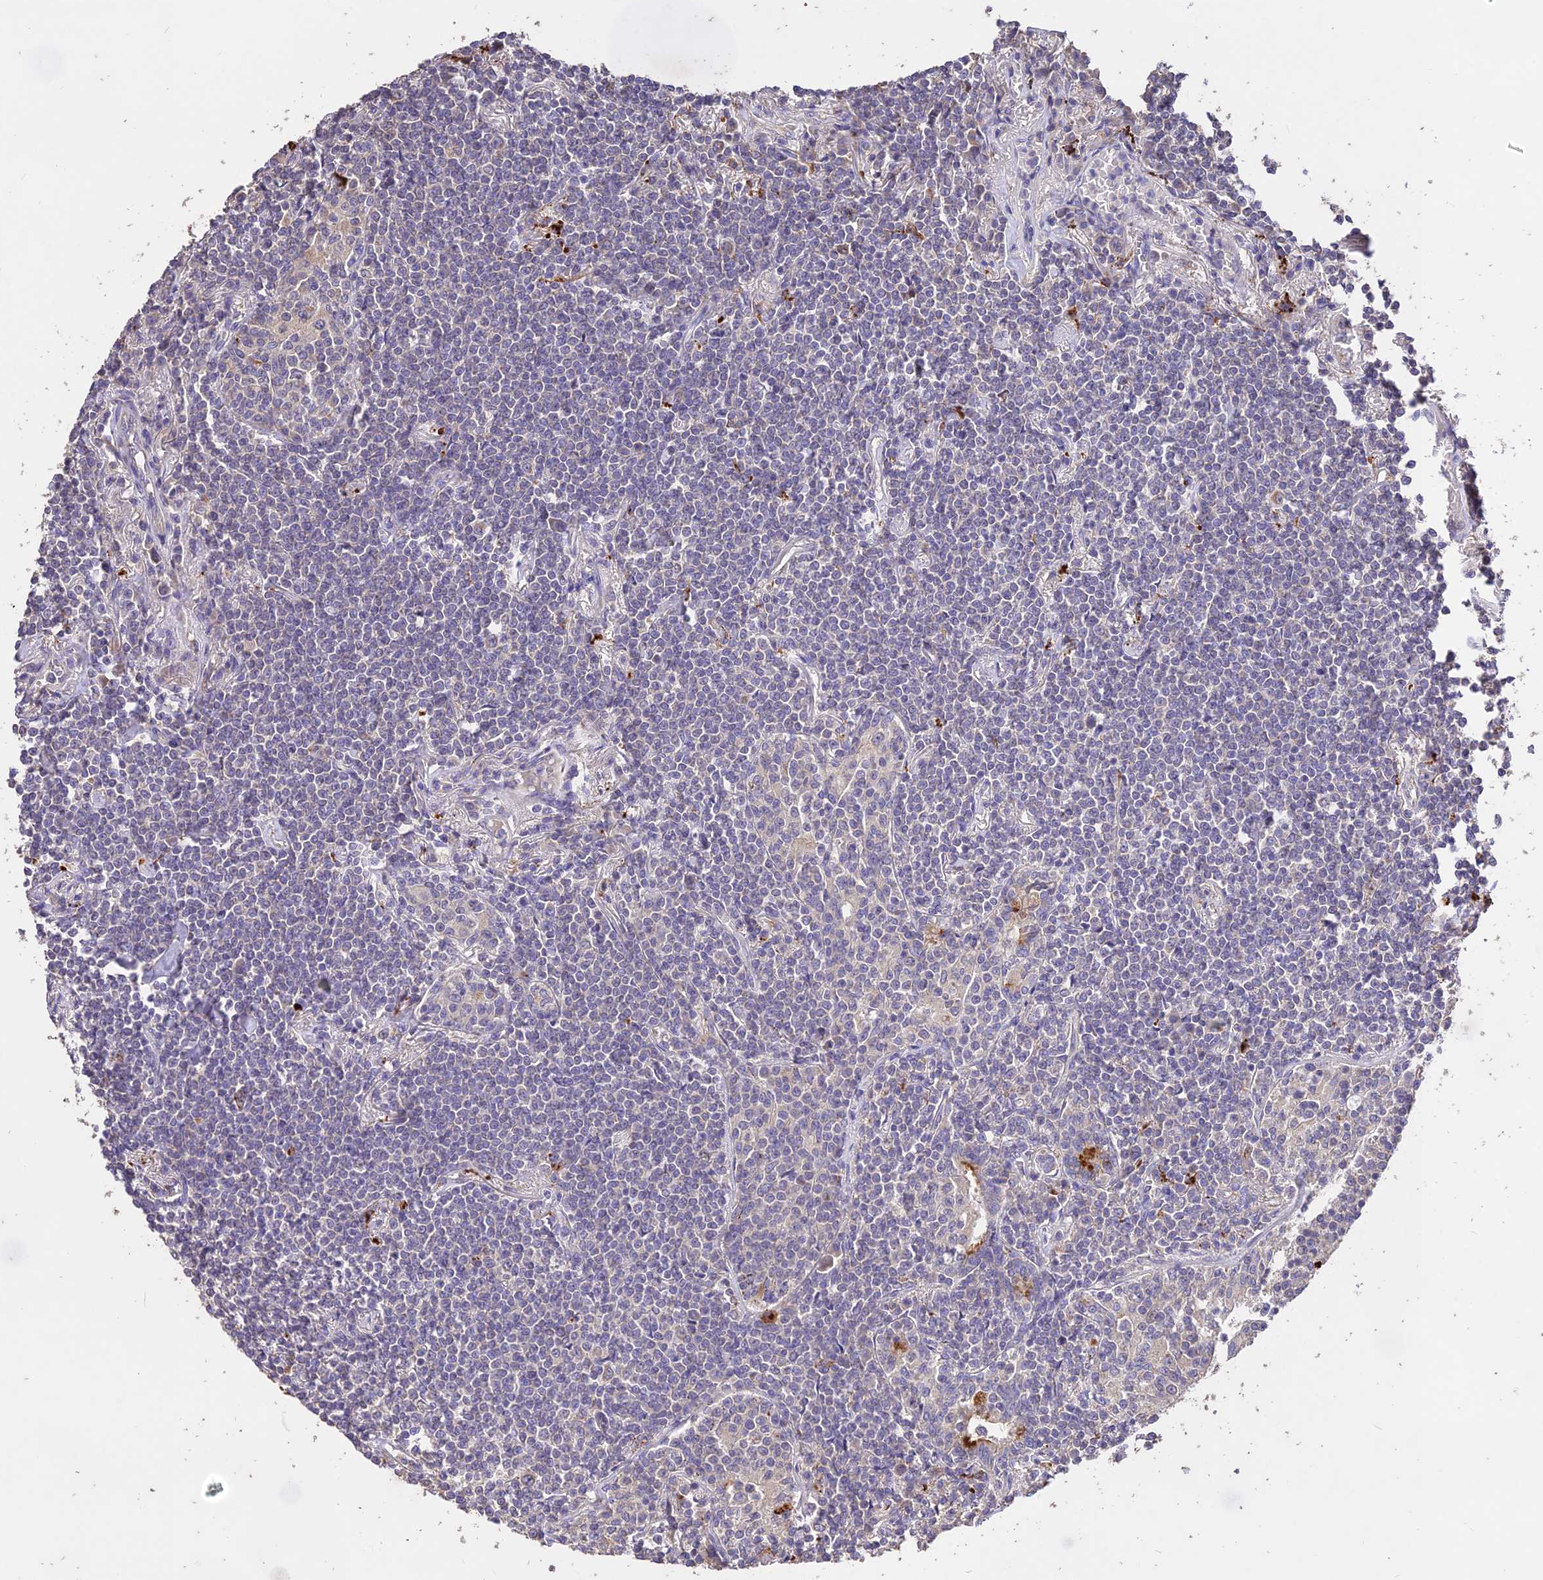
{"staining": {"intensity": "negative", "quantity": "none", "location": "none"}, "tissue": "lymphoma", "cell_type": "Tumor cells", "image_type": "cancer", "snomed": [{"axis": "morphology", "description": "Malignant lymphoma, non-Hodgkin's type, Low grade"}, {"axis": "topography", "description": "Lung"}], "caption": "Immunohistochemistry image of neoplastic tissue: human malignant lymphoma, non-Hodgkin's type (low-grade) stained with DAB (3,3'-diaminobenzidine) reveals no significant protein staining in tumor cells.", "gene": "SDHD", "patient": {"sex": "female", "age": 71}}